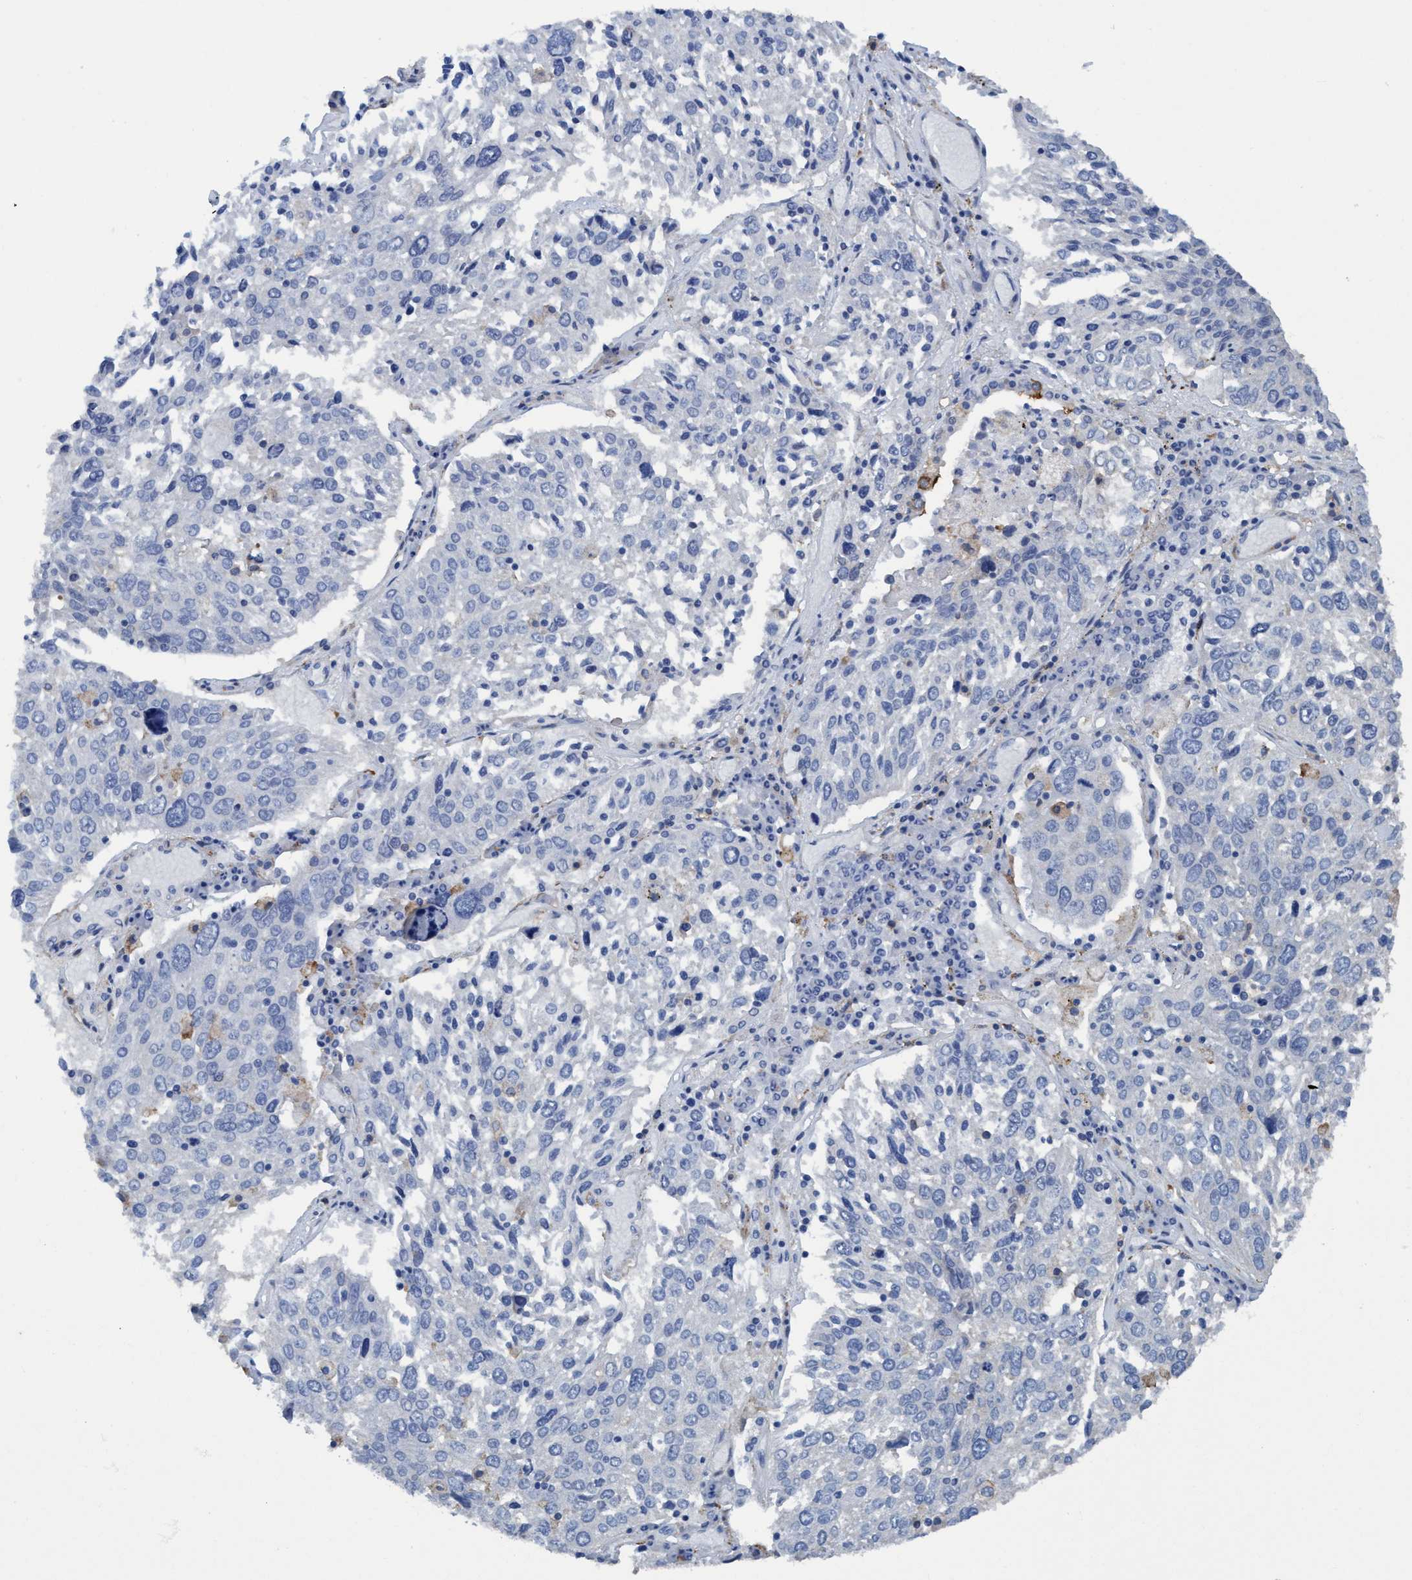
{"staining": {"intensity": "negative", "quantity": "none", "location": "none"}, "tissue": "lung cancer", "cell_type": "Tumor cells", "image_type": "cancer", "snomed": [{"axis": "morphology", "description": "Squamous cell carcinoma, NOS"}, {"axis": "topography", "description": "Lung"}], "caption": "IHC of lung squamous cell carcinoma shows no staining in tumor cells. (DAB (3,3'-diaminobenzidine) immunohistochemistry visualized using brightfield microscopy, high magnification).", "gene": "DNAI1", "patient": {"sex": "male", "age": 65}}